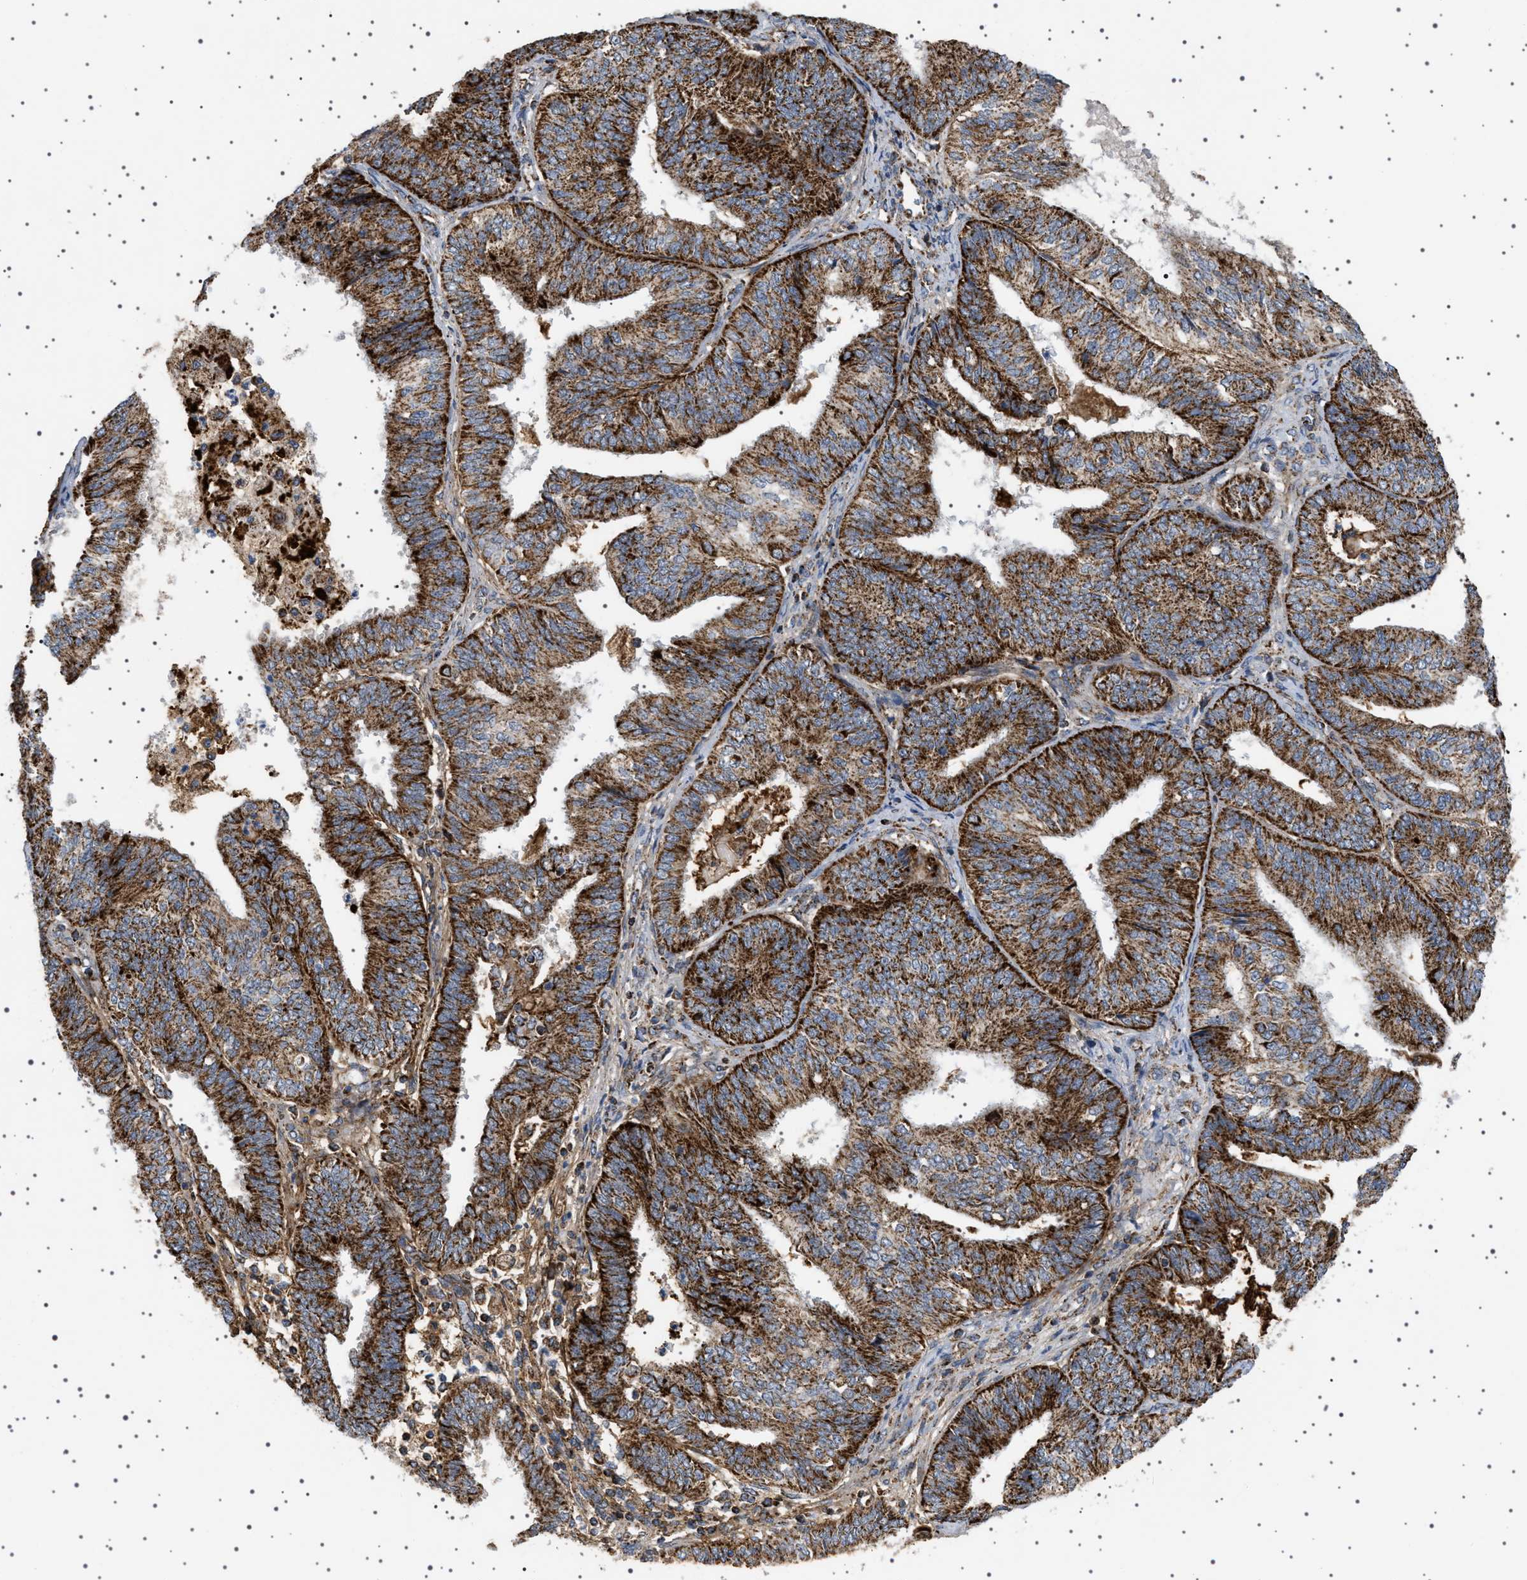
{"staining": {"intensity": "strong", "quantity": ">75%", "location": "cytoplasmic/membranous"}, "tissue": "endometrial cancer", "cell_type": "Tumor cells", "image_type": "cancer", "snomed": [{"axis": "morphology", "description": "Adenocarcinoma, NOS"}, {"axis": "topography", "description": "Endometrium"}], "caption": "Immunohistochemistry (IHC) staining of endometrial cancer (adenocarcinoma), which demonstrates high levels of strong cytoplasmic/membranous positivity in approximately >75% of tumor cells indicating strong cytoplasmic/membranous protein positivity. The staining was performed using DAB (3,3'-diaminobenzidine) (brown) for protein detection and nuclei were counterstained in hematoxylin (blue).", "gene": "UBXN8", "patient": {"sex": "female", "age": 58}}